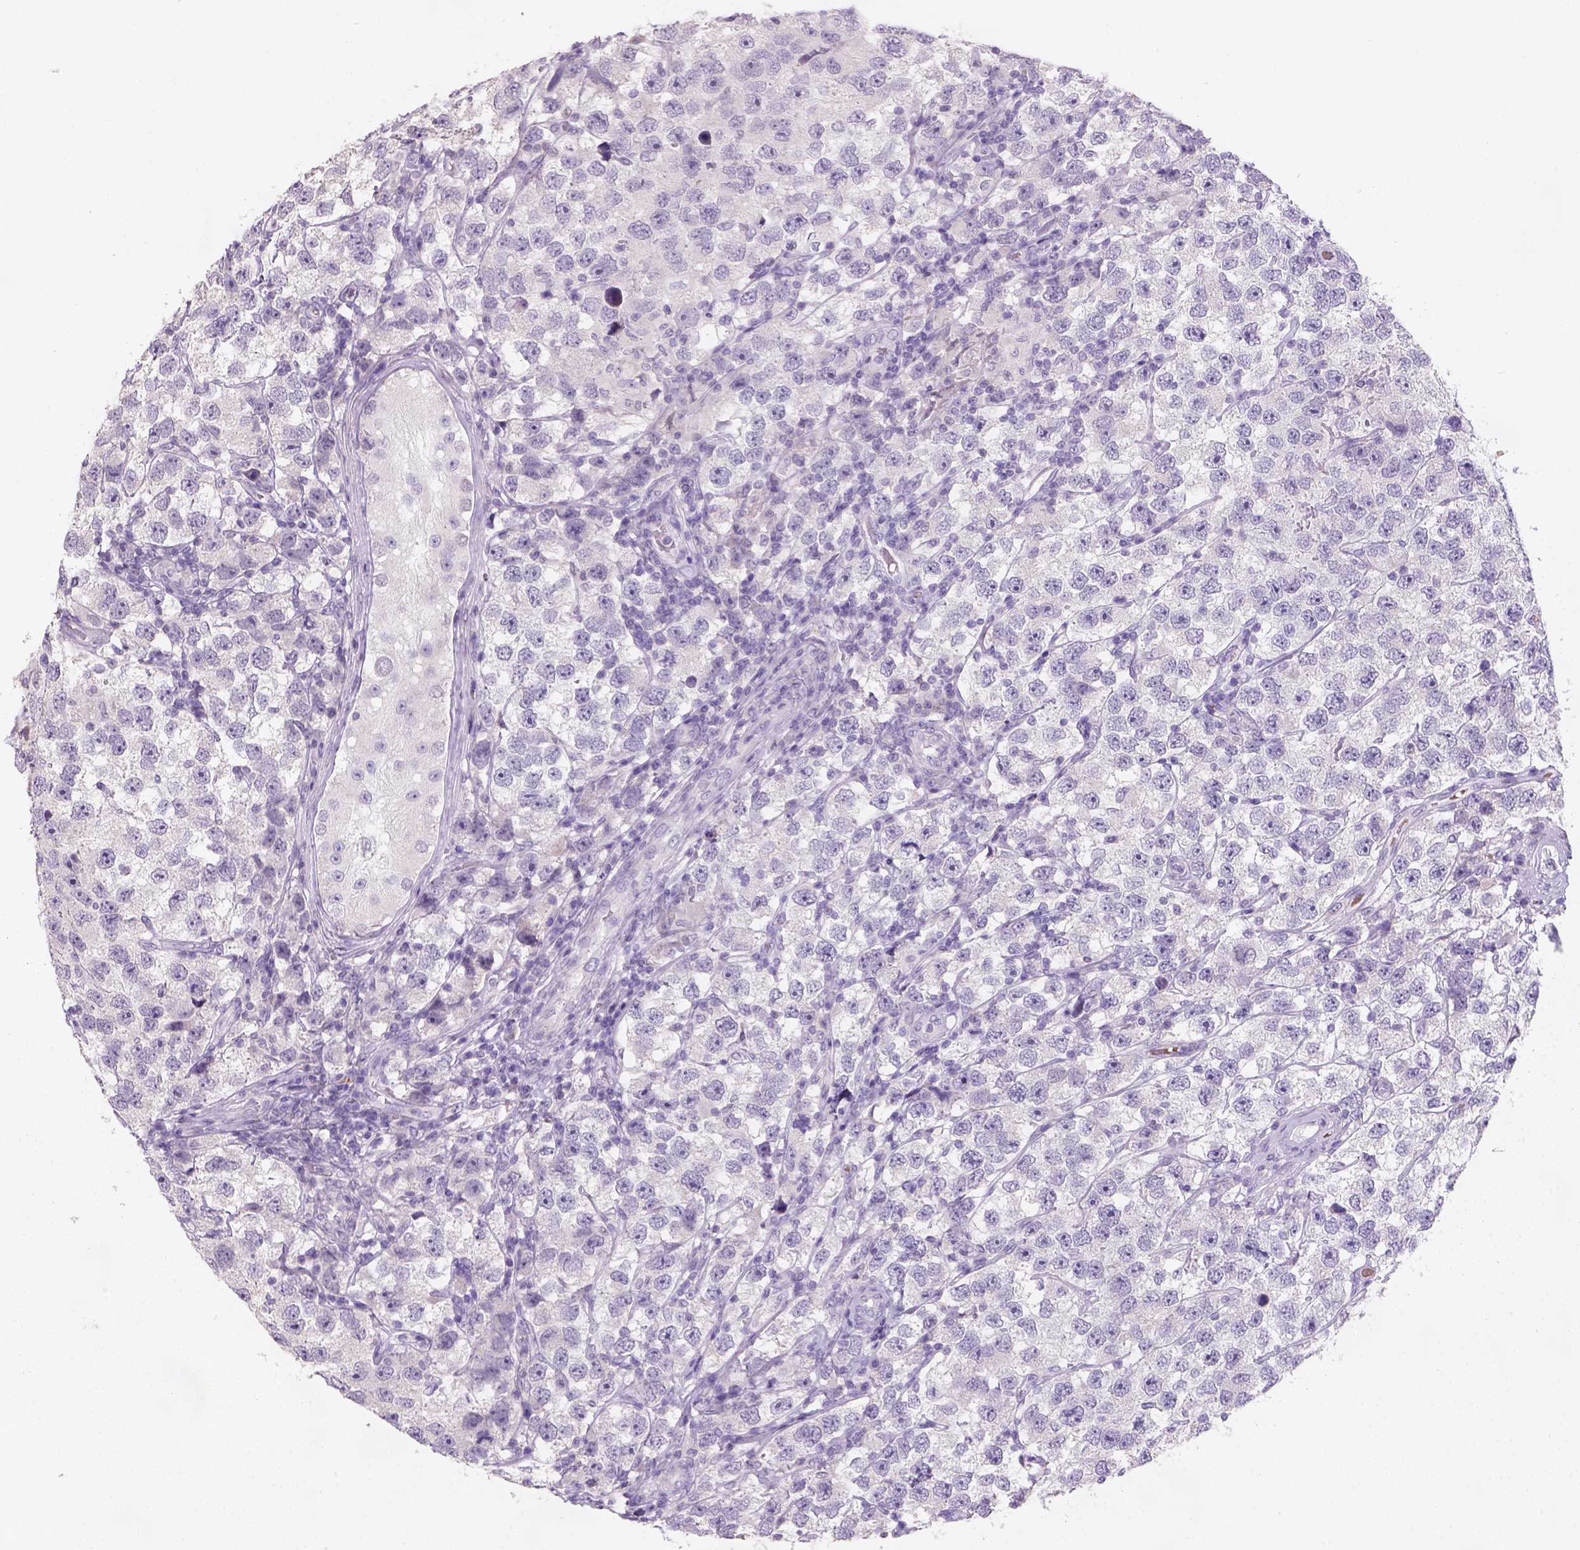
{"staining": {"intensity": "negative", "quantity": "none", "location": "none"}, "tissue": "testis cancer", "cell_type": "Tumor cells", "image_type": "cancer", "snomed": [{"axis": "morphology", "description": "Seminoma, NOS"}, {"axis": "topography", "description": "Testis"}], "caption": "Testis cancer stained for a protein using IHC reveals no positivity tumor cells.", "gene": "ZMAT4", "patient": {"sex": "male", "age": 26}}